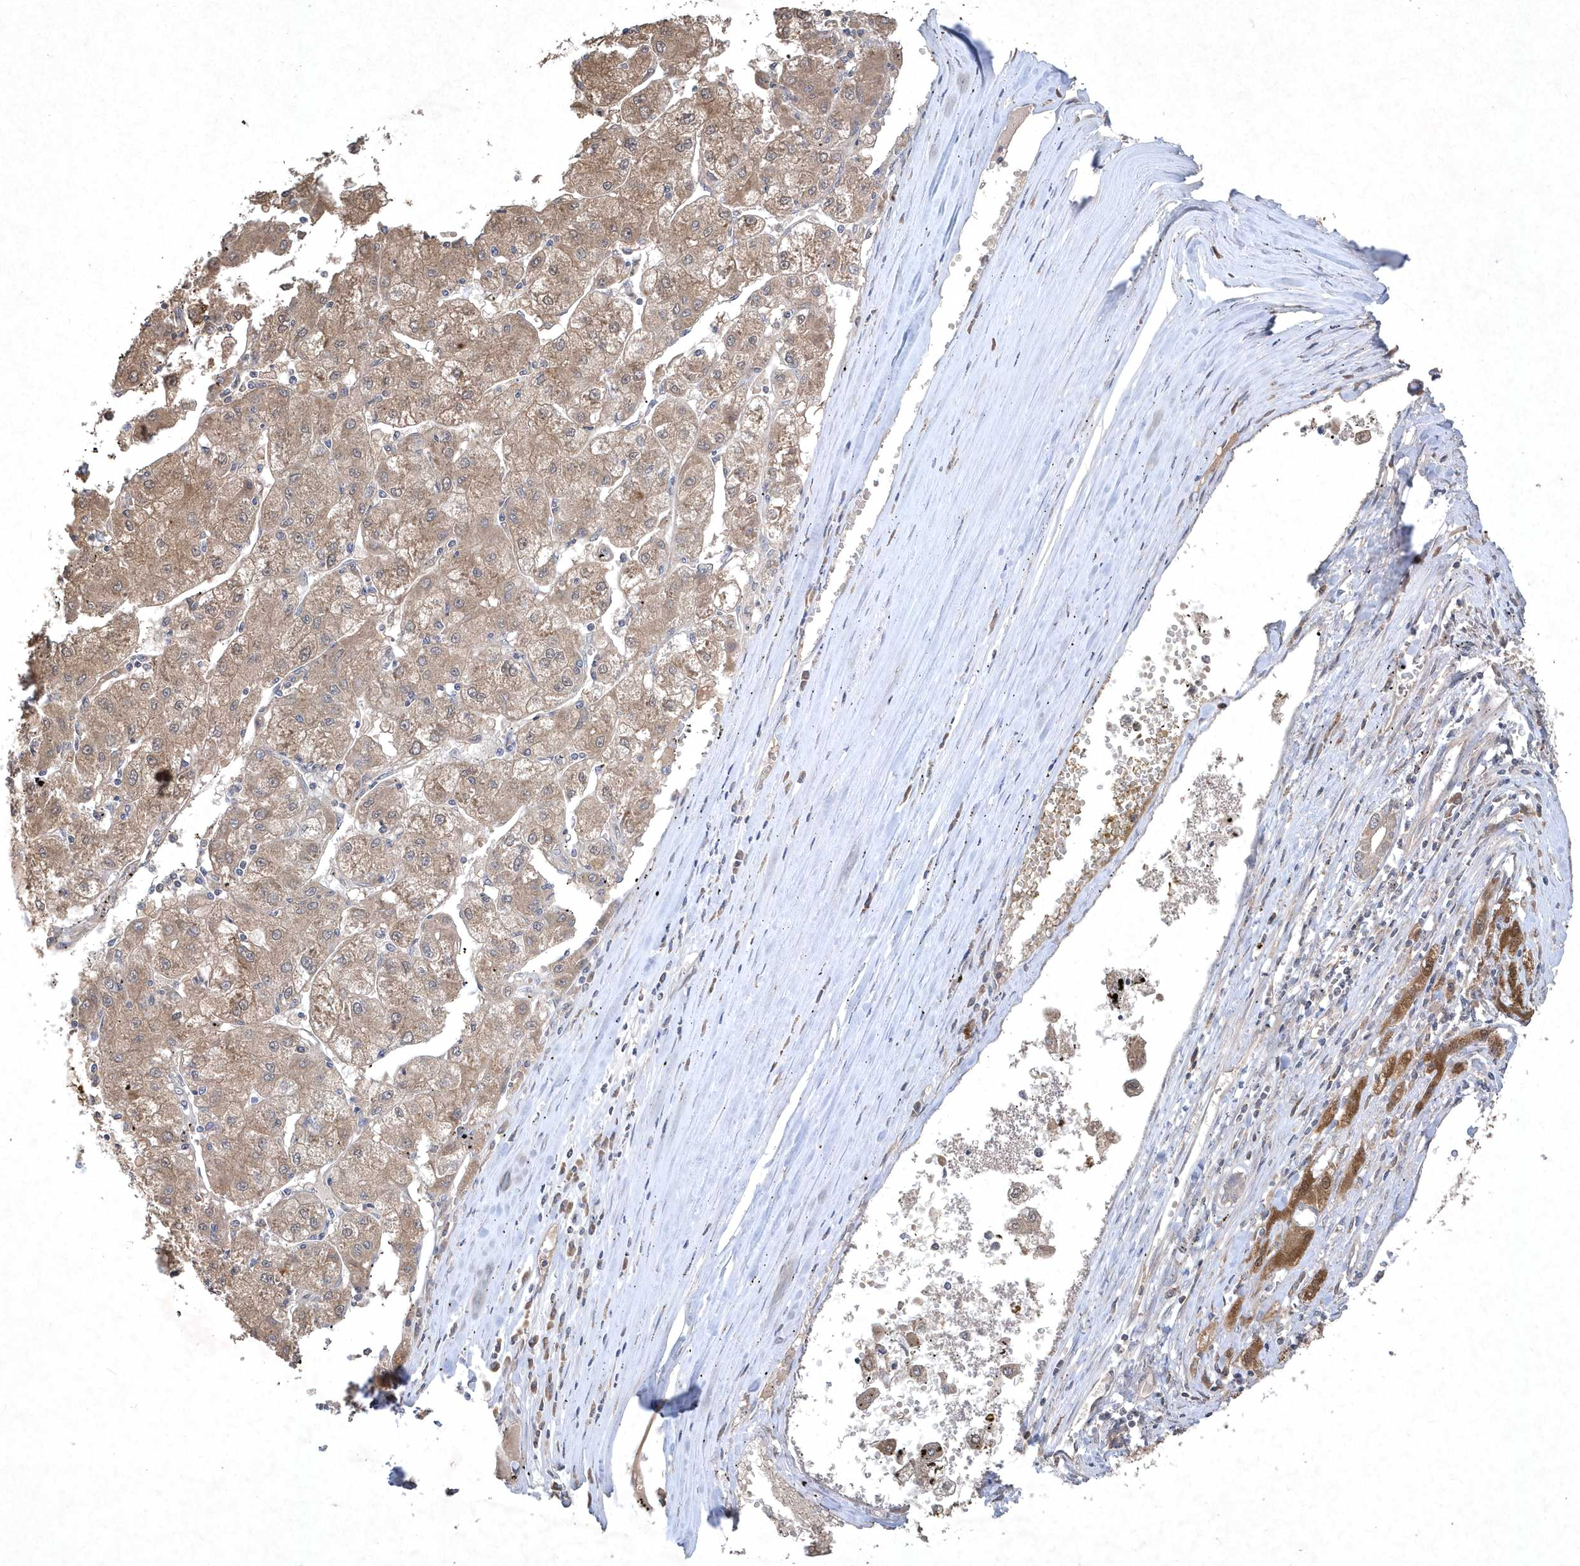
{"staining": {"intensity": "weak", "quantity": "25%-75%", "location": "cytoplasmic/membranous"}, "tissue": "liver cancer", "cell_type": "Tumor cells", "image_type": "cancer", "snomed": [{"axis": "morphology", "description": "Carcinoma, Hepatocellular, NOS"}, {"axis": "topography", "description": "Liver"}], "caption": "Liver hepatocellular carcinoma tissue demonstrates weak cytoplasmic/membranous staining in approximately 25%-75% of tumor cells", "gene": "AKR7A2", "patient": {"sex": "male", "age": 72}}